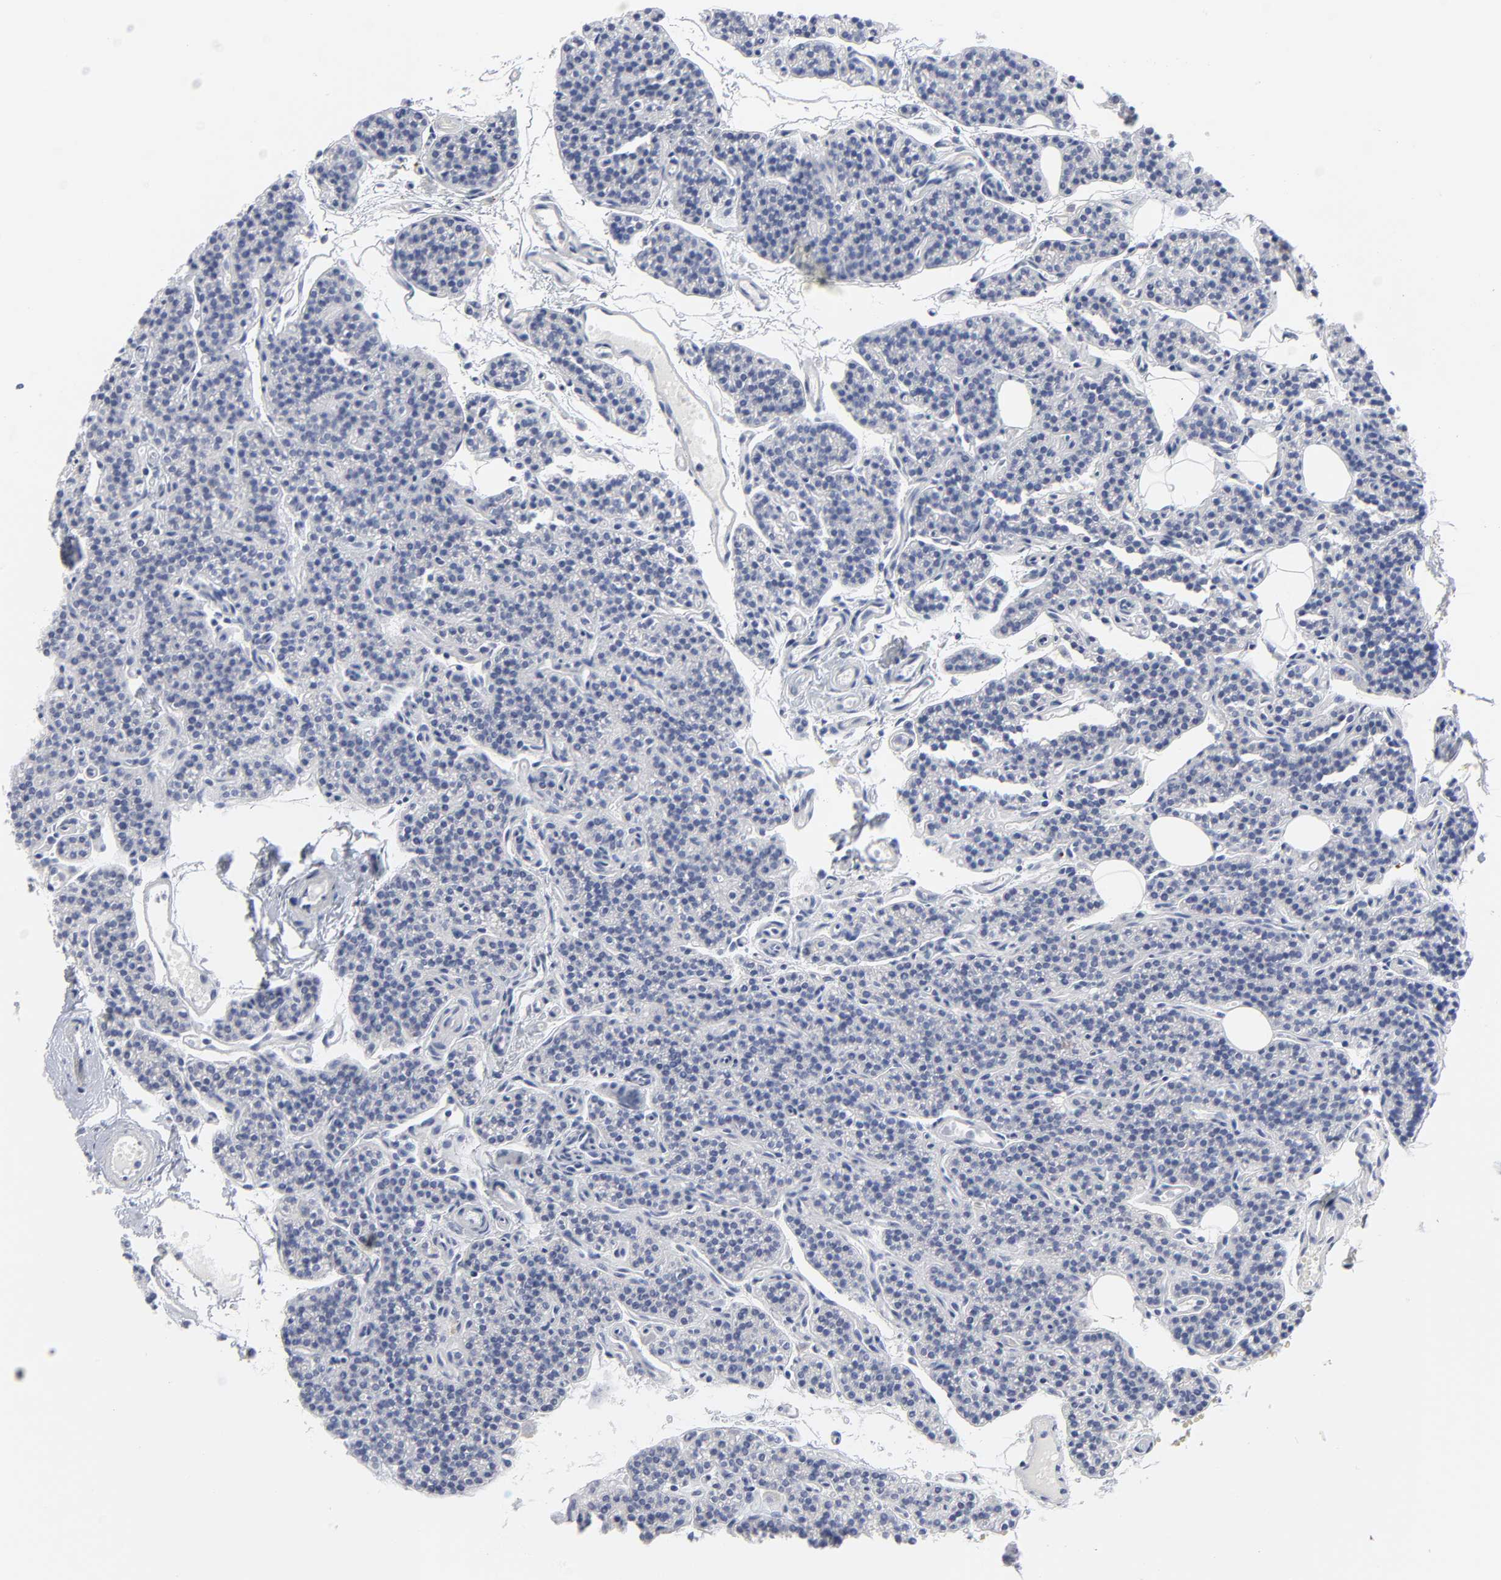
{"staining": {"intensity": "negative", "quantity": "none", "location": "none"}, "tissue": "parathyroid gland", "cell_type": "Glandular cells", "image_type": "normal", "snomed": [{"axis": "morphology", "description": "Normal tissue, NOS"}, {"axis": "topography", "description": "Parathyroid gland"}], "caption": "A micrograph of parathyroid gland stained for a protein demonstrates no brown staining in glandular cells. (DAB (3,3'-diaminobenzidine) IHC with hematoxylin counter stain).", "gene": "STAT2", "patient": {"sex": "male", "age": 25}}